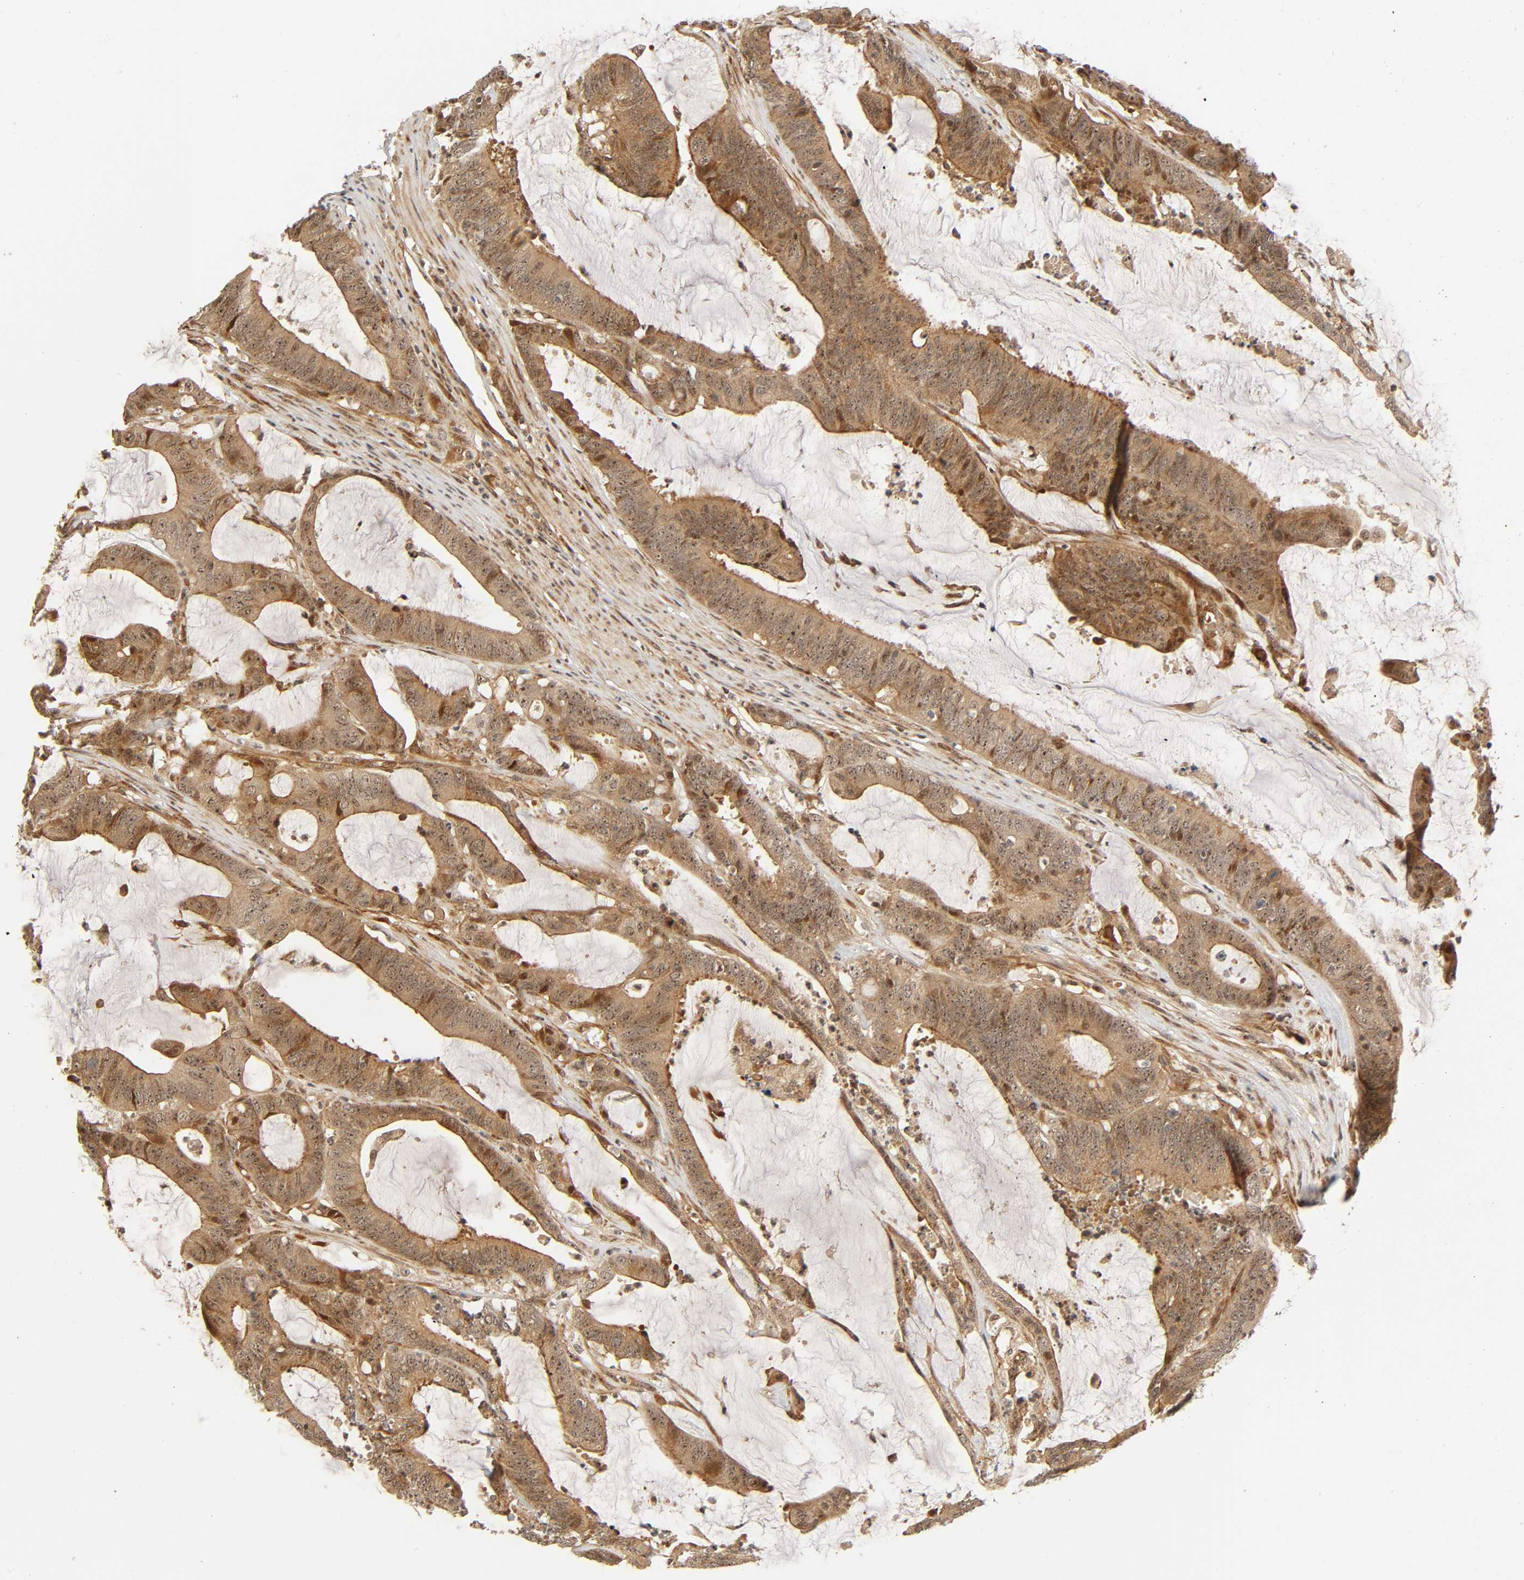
{"staining": {"intensity": "weak", "quantity": ">75%", "location": "cytoplasmic/membranous"}, "tissue": "colorectal cancer", "cell_type": "Tumor cells", "image_type": "cancer", "snomed": [{"axis": "morphology", "description": "Adenocarcinoma, NOS"}, {"axis": "topography", "description": "Rectum"}], "caption": "Adenocarcinoma (colorectal) stained with DAB immunohistochemistry exhibits low levels of weak cytoplasmic/membranous positivity in approximately >75% of tumor cells. The staining was performed using DAB to visualize the protein expression in brown, while the nuclei were stained in blue with hematoxylin (Magnification: 20x).", "gene": "IQCJ-SCHIP1", "patient": {"sex": "female", "age": 66}}